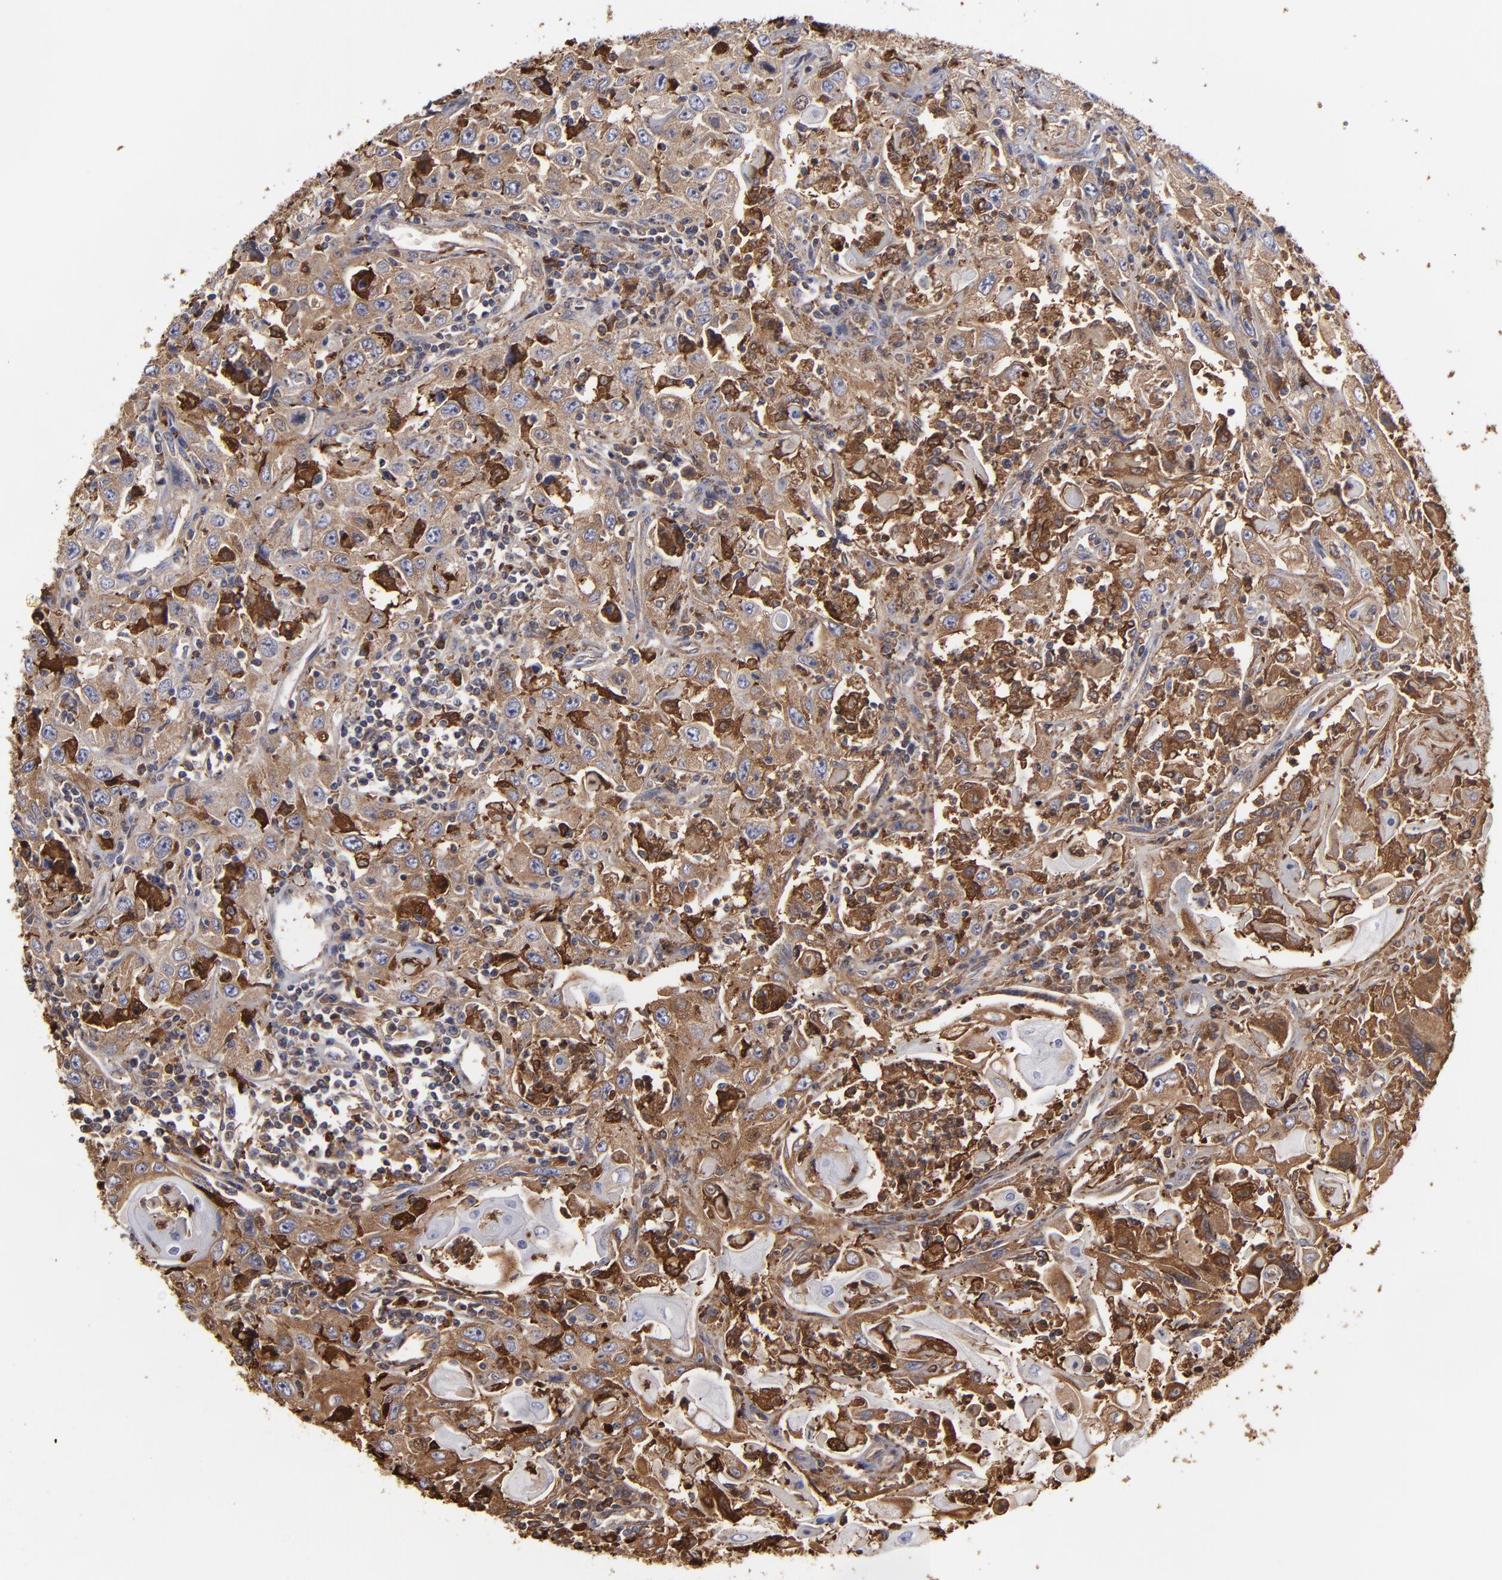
{"staining": {"intensity": "strong", "quantity": ">75%", "location": "cytoplasmic/membranous"}, "tissue": "head and neck cancer", "cell_type": "Tumor cells", "image_type": "cancer", "snomed": [{"axis": "morphology", "description": "Squamous cell carcinoma, NOS"}, {"axis": "topography", "description": "Oral tissue"}, {"axis": "topography", "description": "Head-Neck"}], "caption": "A micrograph of human squamous cell carcinoma (head and neck) stained for a protein exhibits strong cytoplasmic/membranous brown staining in tumor cells. (Stains: DAB (3,3'-diaminobenzidine) in brown, nuclei in blue, Microscopy: brightfield microscopy at high magnification).", "gene": "ODC1", "patient": {"sex": "female", "age": 76}}